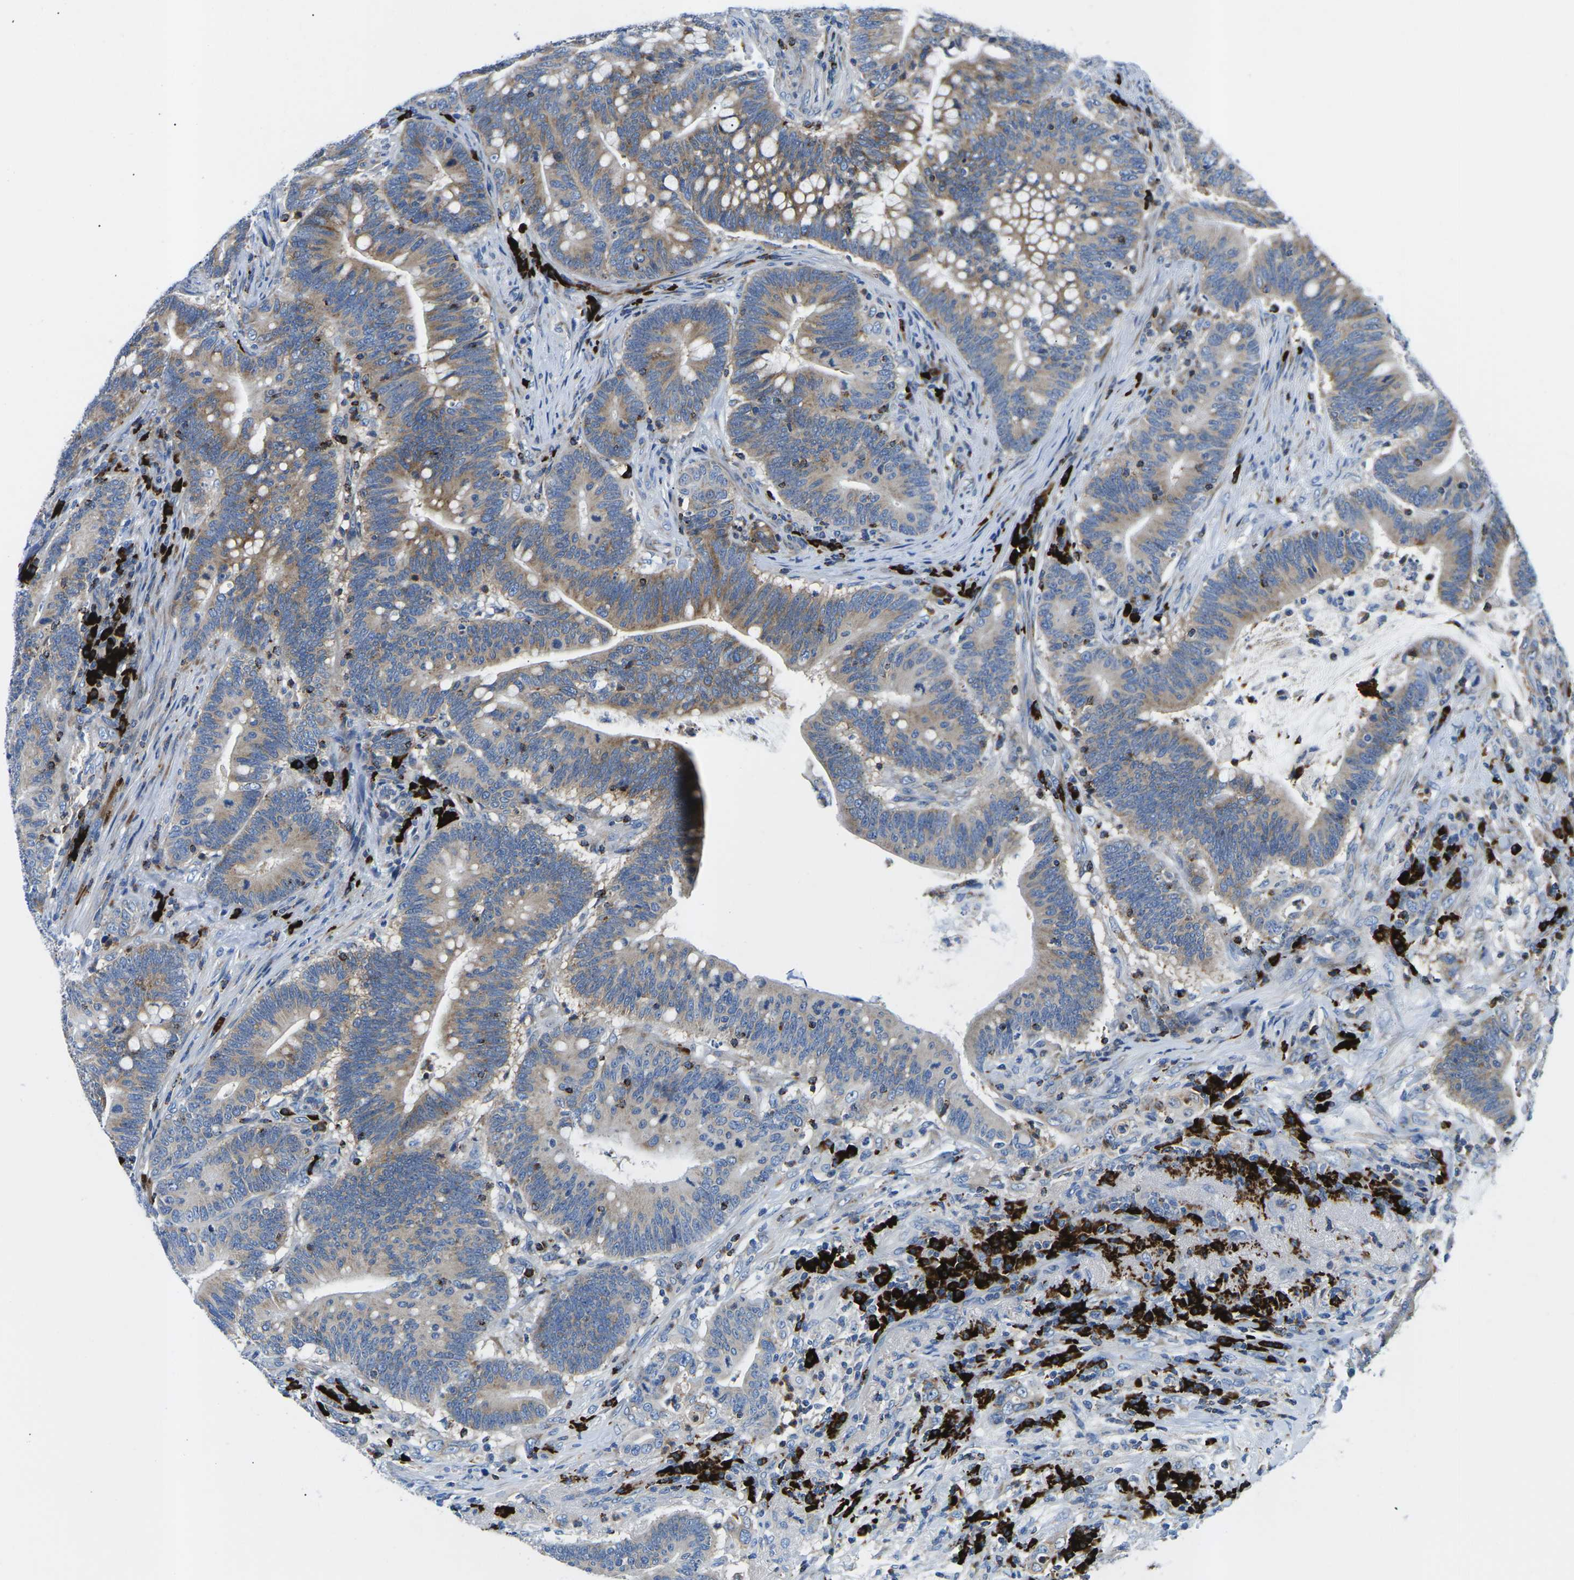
{"staining": {"intensity": "moderate", "quantity": ">75%", "location": "cytoplasmic/membranous"}, "tissue": "colorectal cancer", "cell_type": "Tumor cells", "image_type": "cancer", "snomed": [{"axis": "morphology", "description": "Normal tissue, NOS"}, {"axis": "morphology", "description": "Adenocarcinoma, NOS"}, {"axis": "topography", "description": "Colon"}], "caption": "Colorectal cancer stained for a protein displays moderate cytoplasmic/membranous positivity in tumor cells.", "gene": "MC4R", "patient": {"sex": "female", "age": 66}}